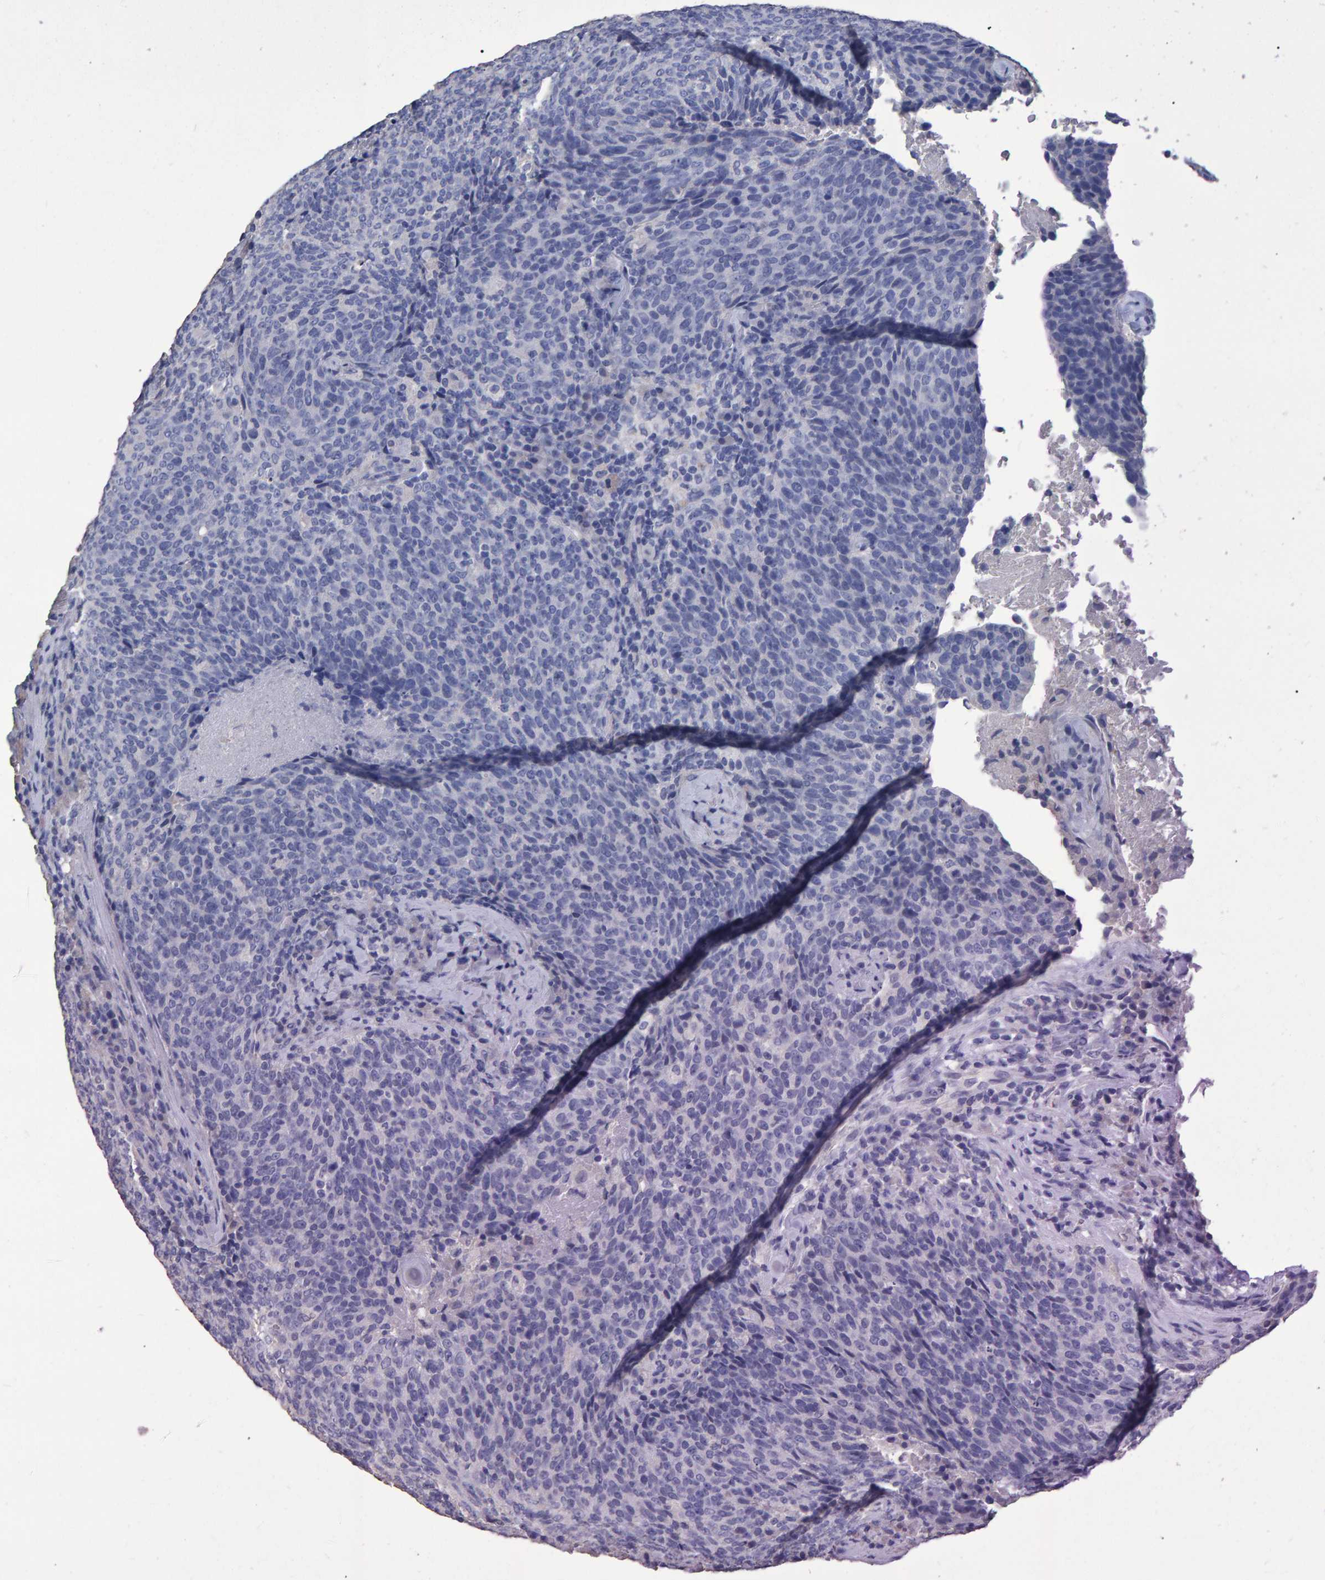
{"staining": {"intensity": "negative", "quantity": "none", "location": "none"}, "tissue": "head and neck cancer", "cell_type": "Tumor cells", "image_type": "cancer", "snomed": [{"axis": "morphology", "description": "Squamous cell carcinoma, NOS"}, {"axis": "morphology", "description": "Squamous cell carcinoma, metastatic, NOS"}, {"axis": "topography", "description": "Lymph node"}, {"axis": "topography", "description": "Head-Neck"}], "caption": "Protein analysis of squamous cell carcinoma (head and neck) shows no significant positivity in tumor cells.", "gene": "HEMGN", "patient": {"sex": "male", "age": 62}}